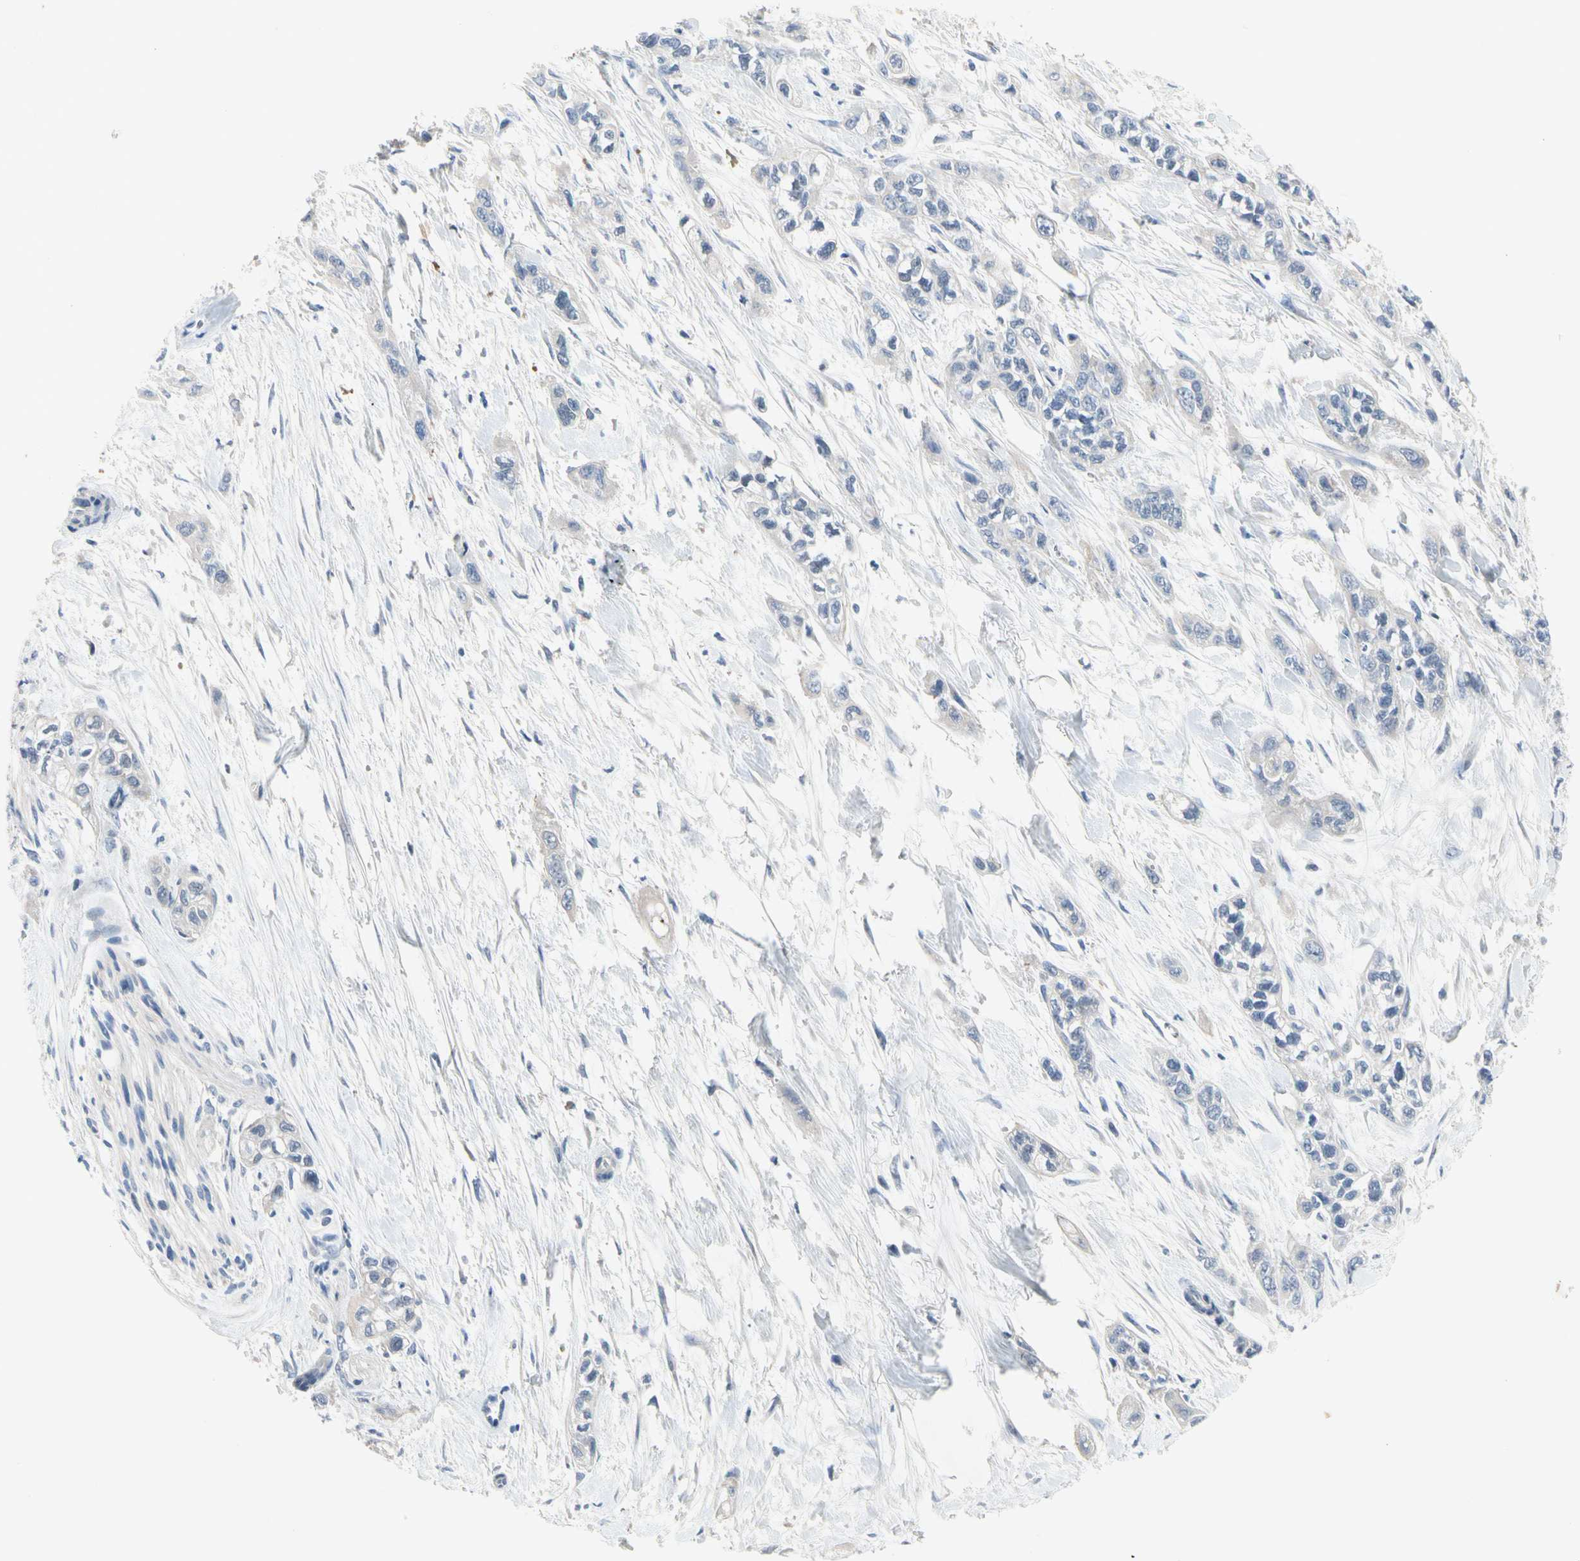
{"staining": {"intensity": "negative", "quantity": "none", "location": "none"}, "tissue": "pancreatic cancer", "cell_type": "Tumor cells", "image_type": "cancer", "snomed": [{"axis": "morphology", "description": "Adenocarcinoma, NOS"}, {"axis": "topography", "description": "Pancreas"}], "caption": "Immunohistochemistry of human adenocarcinoma (pancreatic) shows no staining in tumor cells.", "gene": "GAS6", "patient": {"sex": "male", "age": 74}}